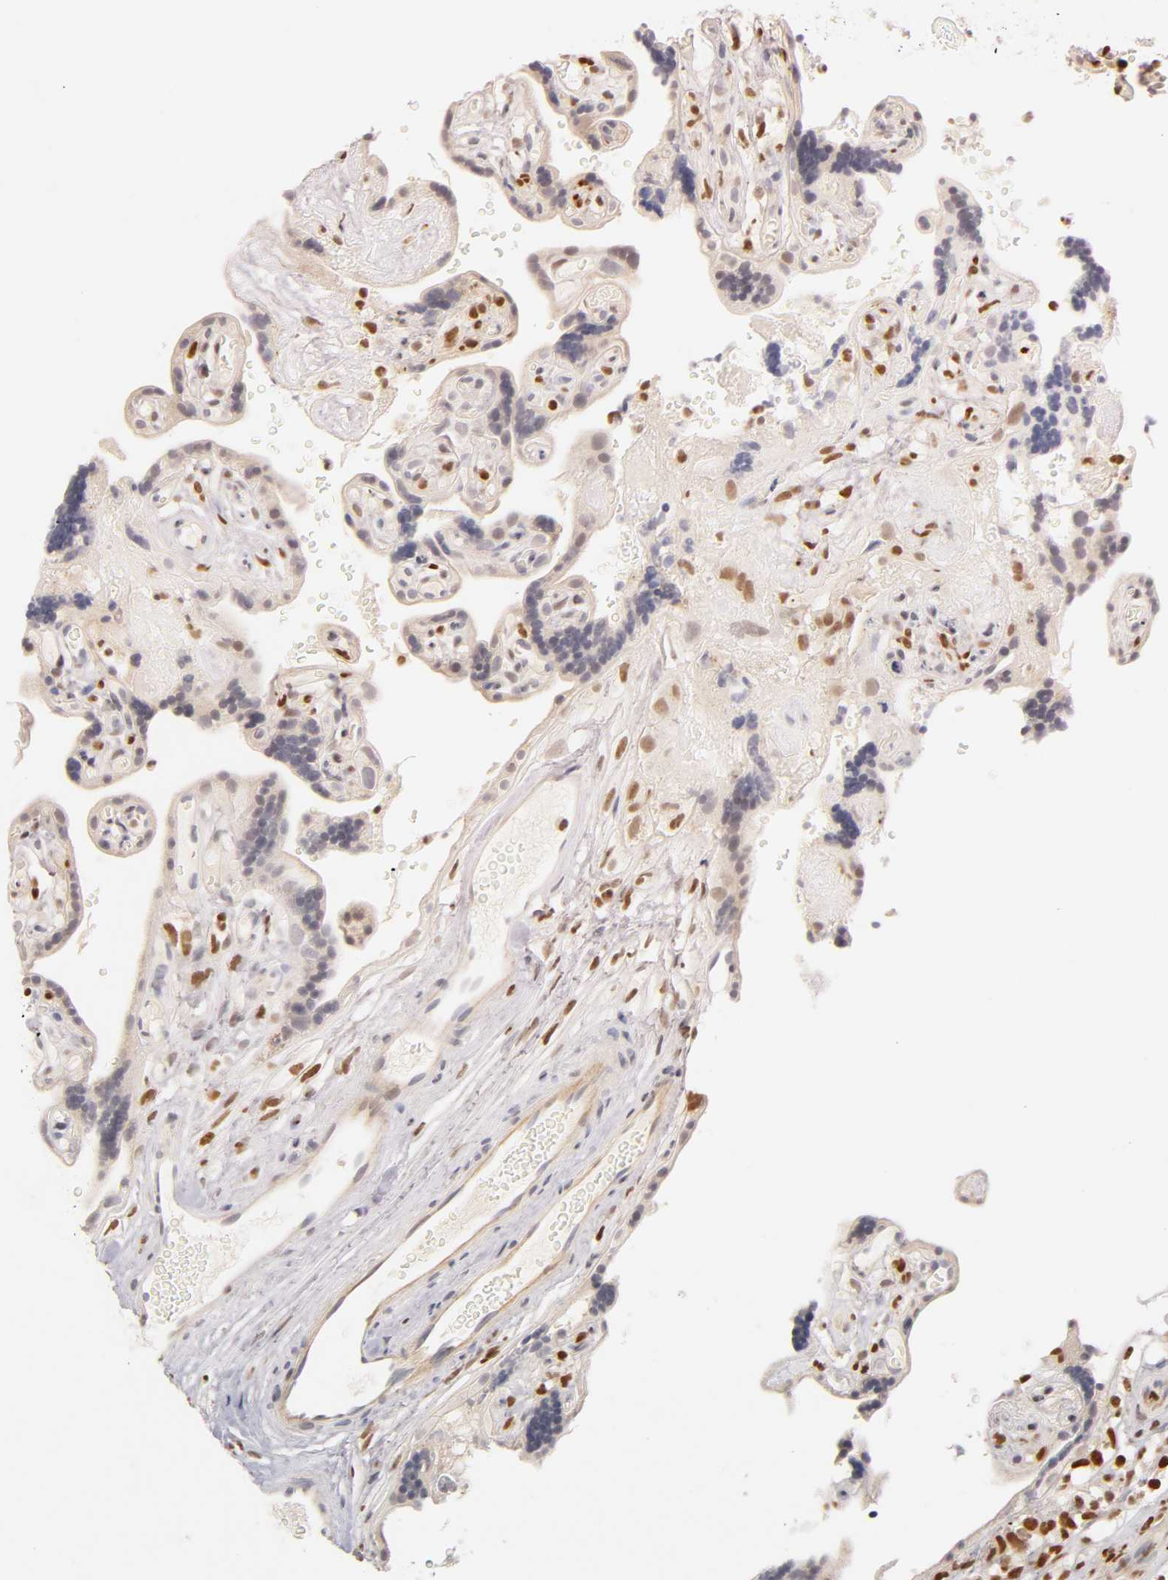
{"staining": {"intensity": "moderate", "quantity": ">75%", "location": "nuclear"}, "tissue": "placenta", "cell_type": "Decidual cells", "image_type": "normal", "snomed": [{"axis": "morphology", "description": "Normal tissue, NOS"}, {"axis": "topography", "description": "Placenta"}], "caption": "DAB immunohistochemical staining of normal placenta exhibits moderate nuclear protein expression in about >75% of decidual cells. The staining is performed using DAB (3,3'-diaminobenzidine) brown chromogen to label protein expression. The nuclei are counter-stained blue using hematoxylin.", "gene": "RUNX1", "patient": {"sex": "female", "age": 30}}